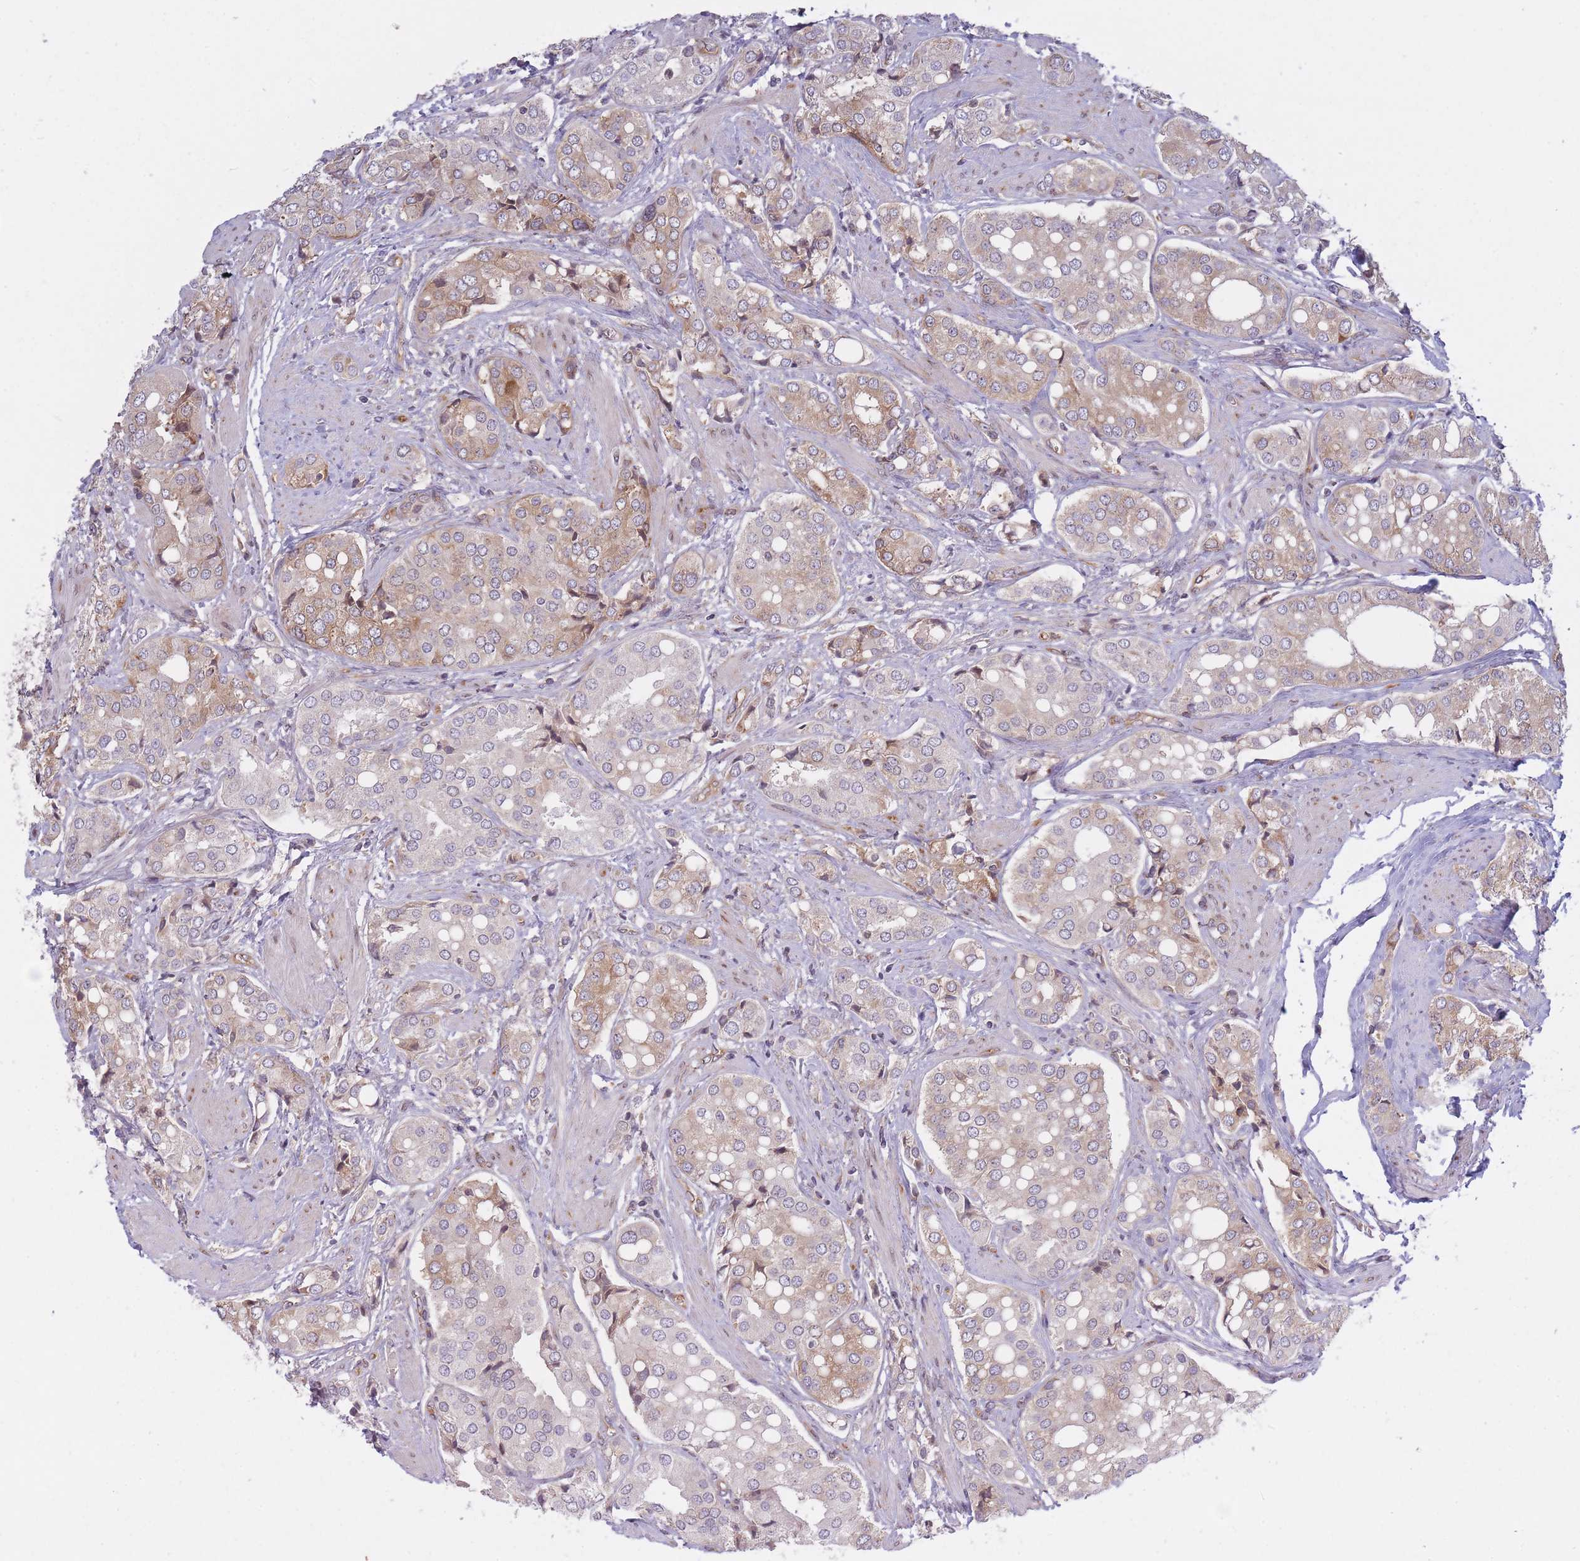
{"staining": {"intensity": "weak", "quantity": "25%-75%", "location": "cytoplasmic/membranous"}, "tissue": "prostate cancer", "cell_type": "Tumor cells", "image_type": "cancer", "snomed": [{"axis": "morphology", "description": "Adenocarcinoma, High grade"}, {"axis": "topography", "description": "Prostate"}], "caption": "Immunohistochemical staining of human prostate adenocarcinoma (high-grade) demonstrates weak cytoplasmic/membranous protein expression in about 25%-75% of tumor cells.", "gene": "CCDC124", "patient": {"sex": "male", "age": 71}}